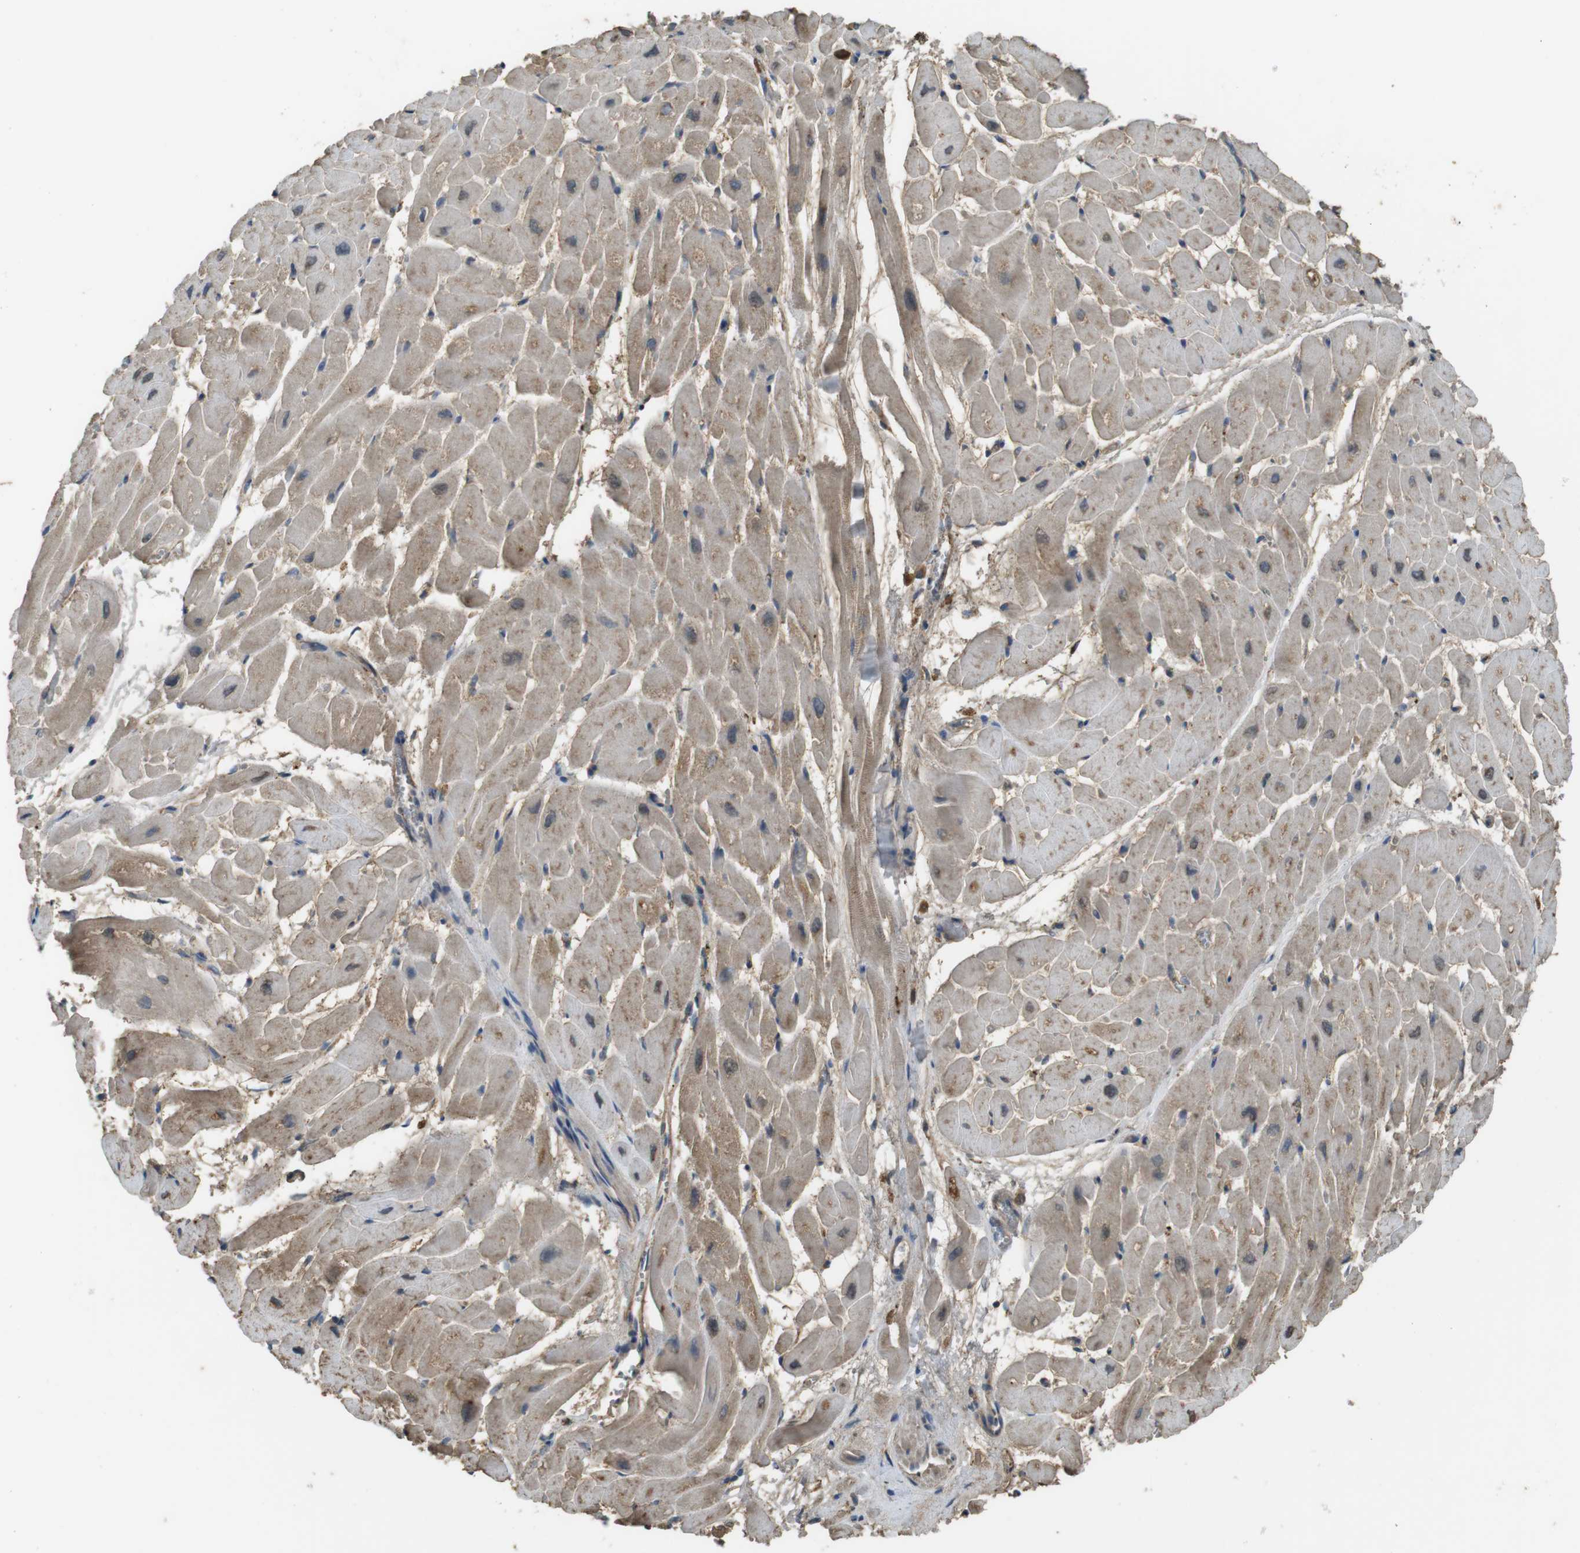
{"staining": {"intensity": "weak", "quantity": ">75%", "location": "cytoplasmic/membranous"}, "tissue": "heart muscle", "cell_type": "Cardiomyocytes", "image_type": "normal", "snomed": [{"axis": "morphology", "description": "Normal tissue, NOS"}, {"axis": "topography", "description": "Heart"}], "caption": "Immunohistochemical staining of benign human heart muscle exhibits low levels of weak cytoplasmic/membranous positivity in about >75% of cardiomyocytes.", "gene": "LTBP4", "patient": {"sex": "male", "age": 45}}